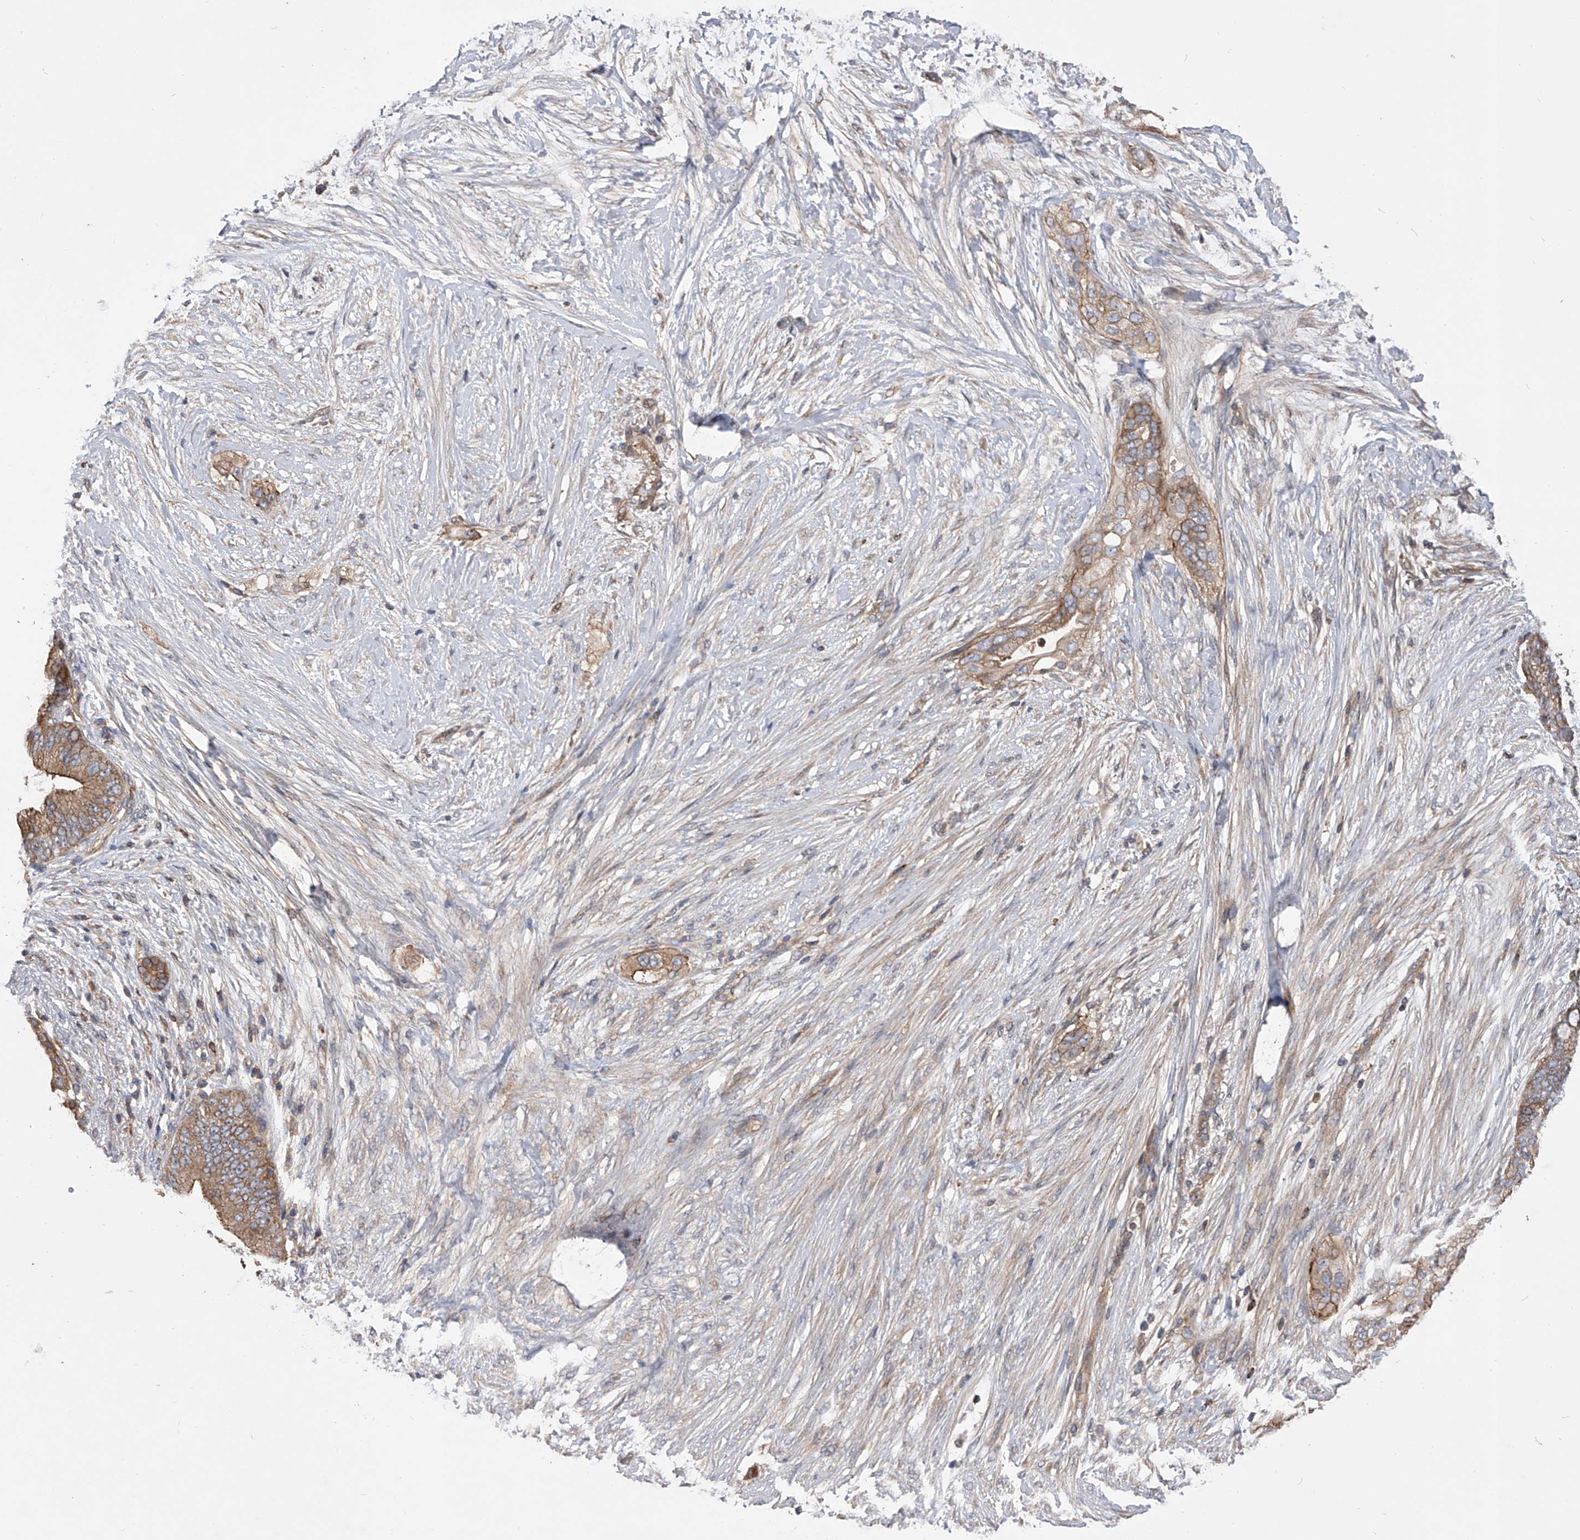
{"staining": {"intensity": "moderate", "quantity": ">75%", "location": "cytoplasmic/membranous"}, "tissue": "pancreatic cancer", "cell_type": "Tumor cells", "image_type": "cancer", "snomed": [{"axis": "morphology", "description": "Adenocarcinoma, NOS"}, {"axis": "topography", "description": "Pancreas"}], "caption": "Immunohistochemistry image of neoplastic tissue: human adenocarcinoma (pancreatic) stained using immunohistochemistry exhibits medium levels of moderate protein expression localized specifically in the cytoplasmic/membranous of tumor cells, appearing as a cytoplasmic/membranous brown color.", "gene": "CUL7", "patient": {"sex": "male", "age": 53}}